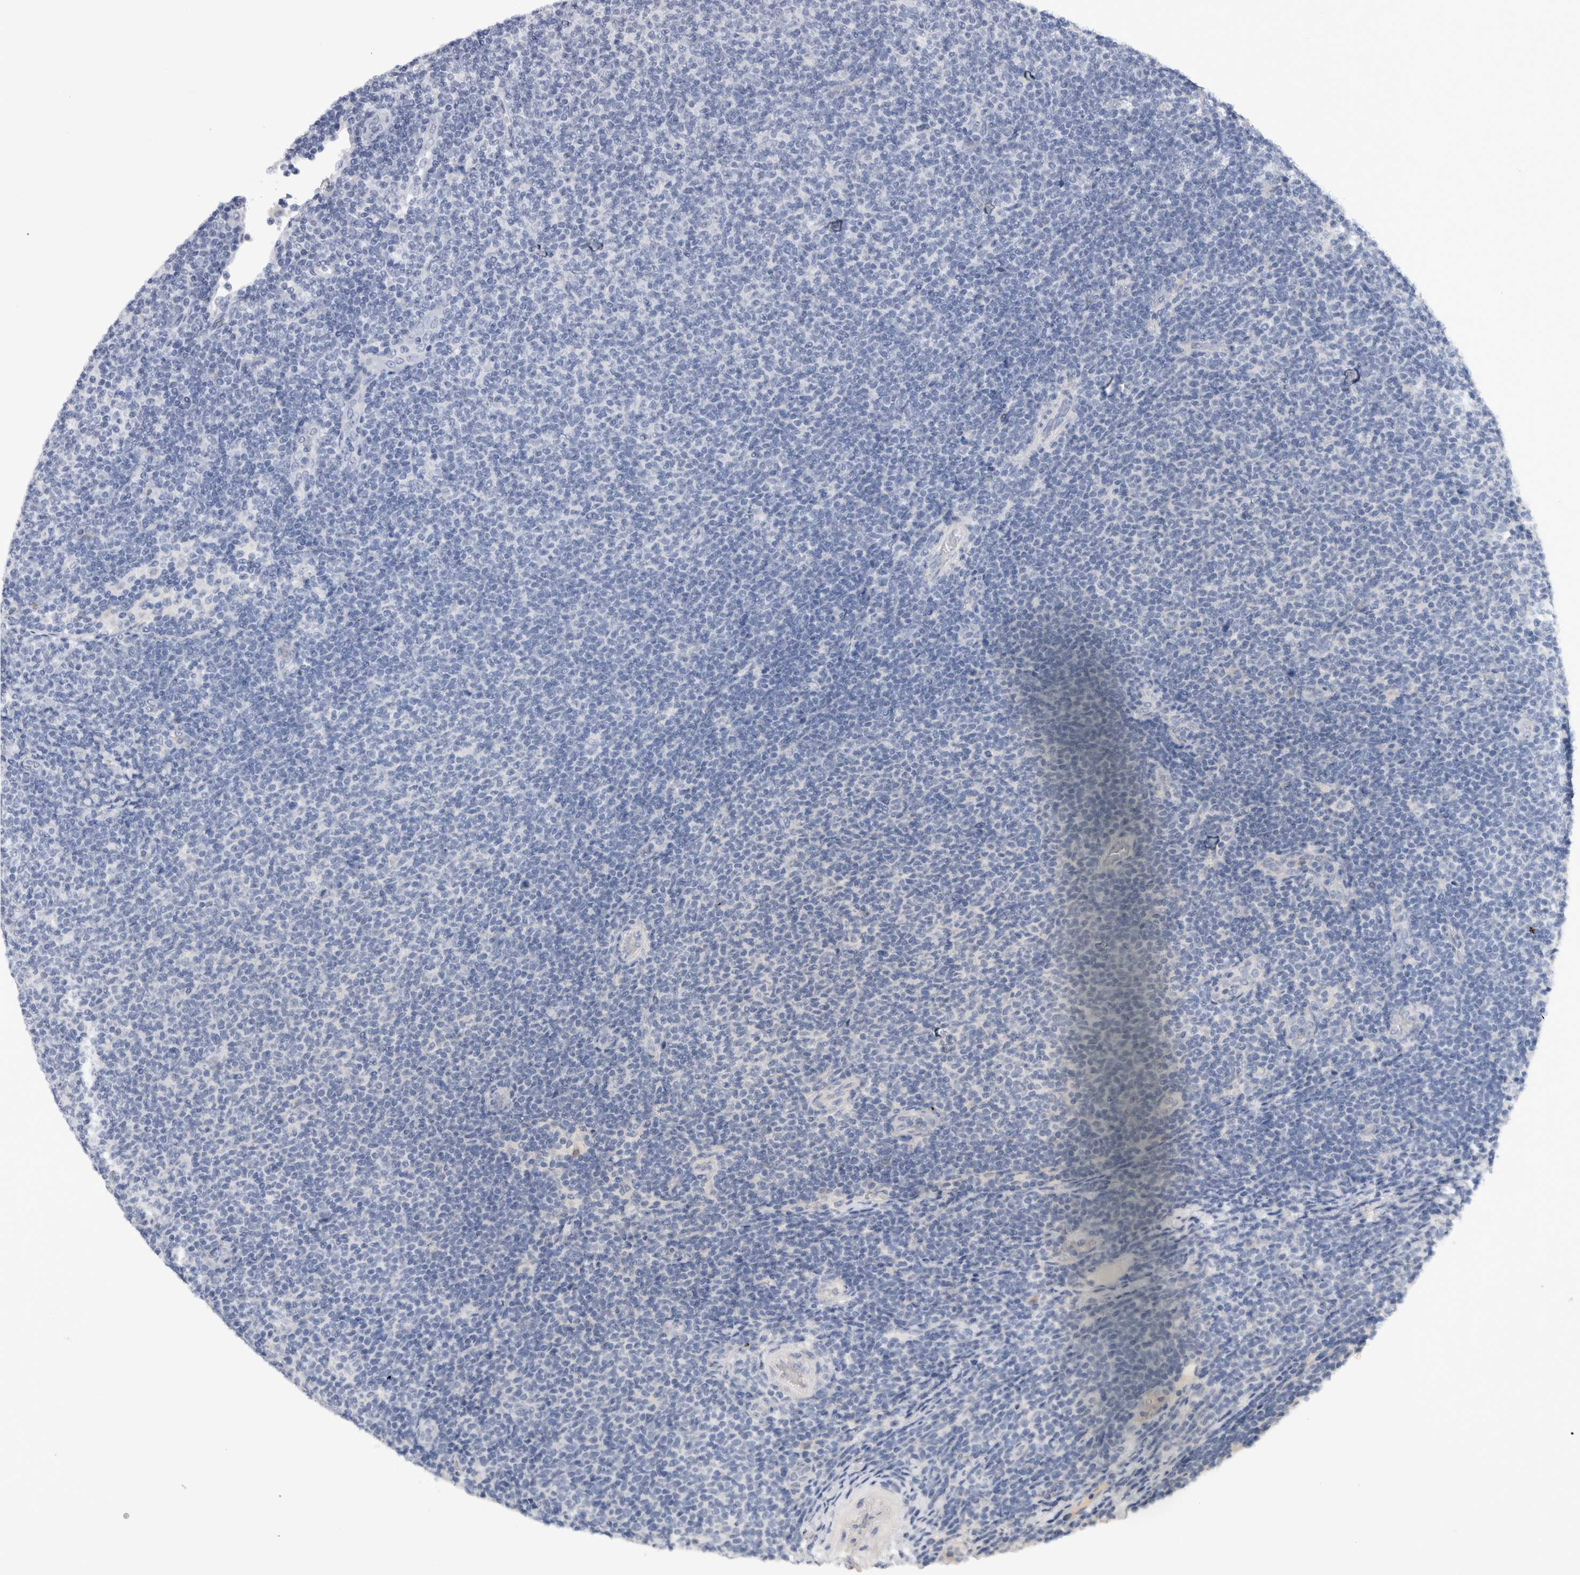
{"staining": {"intensity": "negative", "quantity": "none", "location": "none"}, "tissue": "lymphoma", "cell_type": "Tumor cells", "image_type": "cancer", "snomed": [{"axis": "morphology", "description": "Malignant lymphoma, non-Hodgkin's type, Low grade"}, {"axis": "topography", "description": "Lymph node"}], "caption": "Immunohistochemical staining of malignant lymphoma, non-Hodgkin's type (low-grade) demonstrates no significant expression in tumor cells. The staining is performed using DAB (3,3'-diaminobenzidine) brown chromogen with nuclei counter-stained in using hematoxylin.", "gene": "VSIG4", "patient": {"sex": "male", "age": 66}}